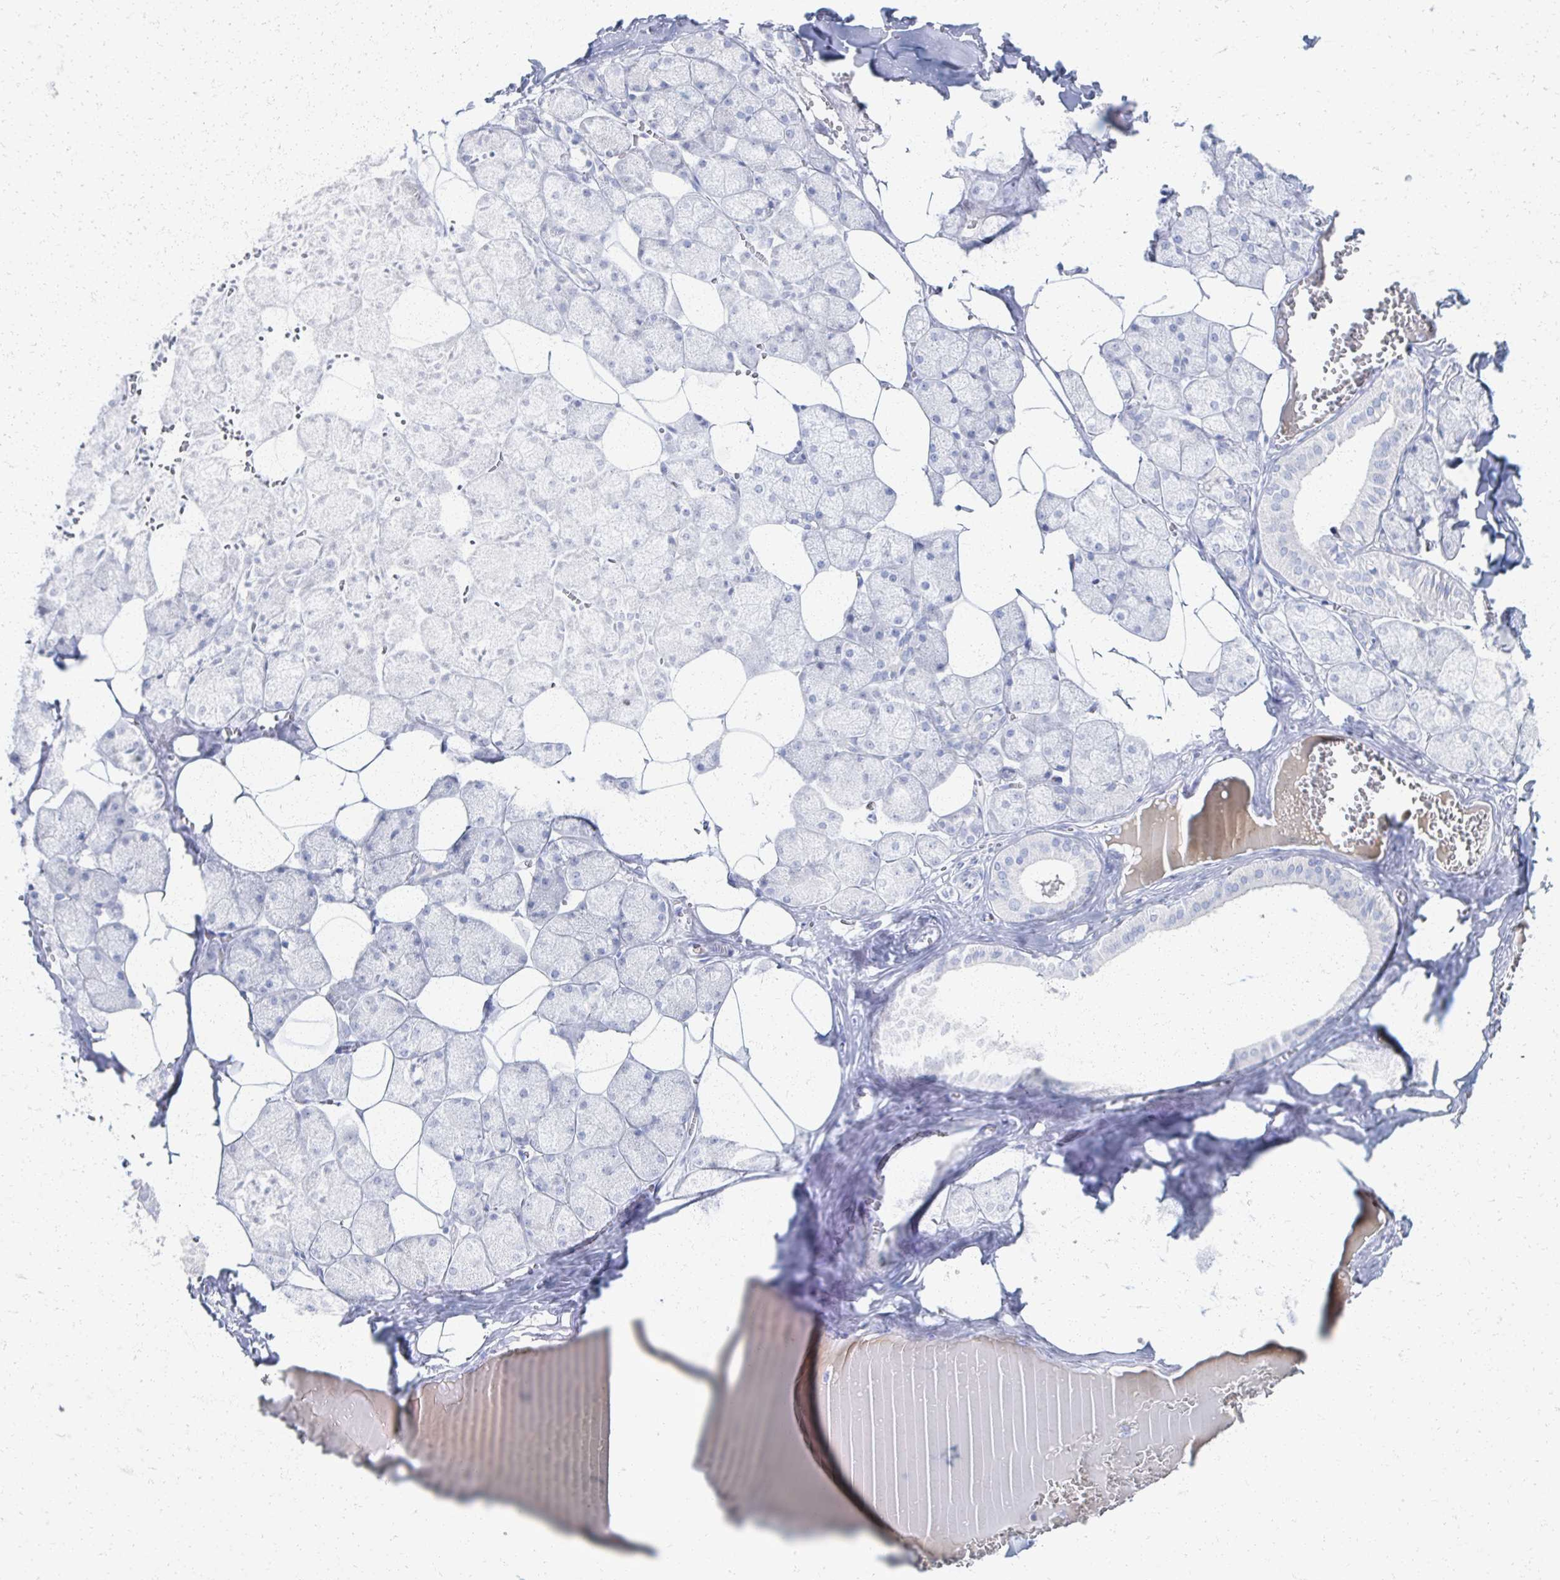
{"staining": {"intensity": "negative", "quantity": "none", "location": "none"}, "tissue": "salivary gland", "cell_type": "Glandular cells", "image_type": "normal", "snomed": [{"axis": "morphology", "description": "Normal tissue, NOS"}, {"axis": "topography", "description": "Salivary gland"}, {"axis": "topography", "description": "Peripheral nerve tissue"}], "caption": "DAB immunohistochemical staining of unremarkable salivary gland exhibits no significant staining in glandular cells.", "gene": "PRR20A", "patient": {"sex": "male", "age": 38}}